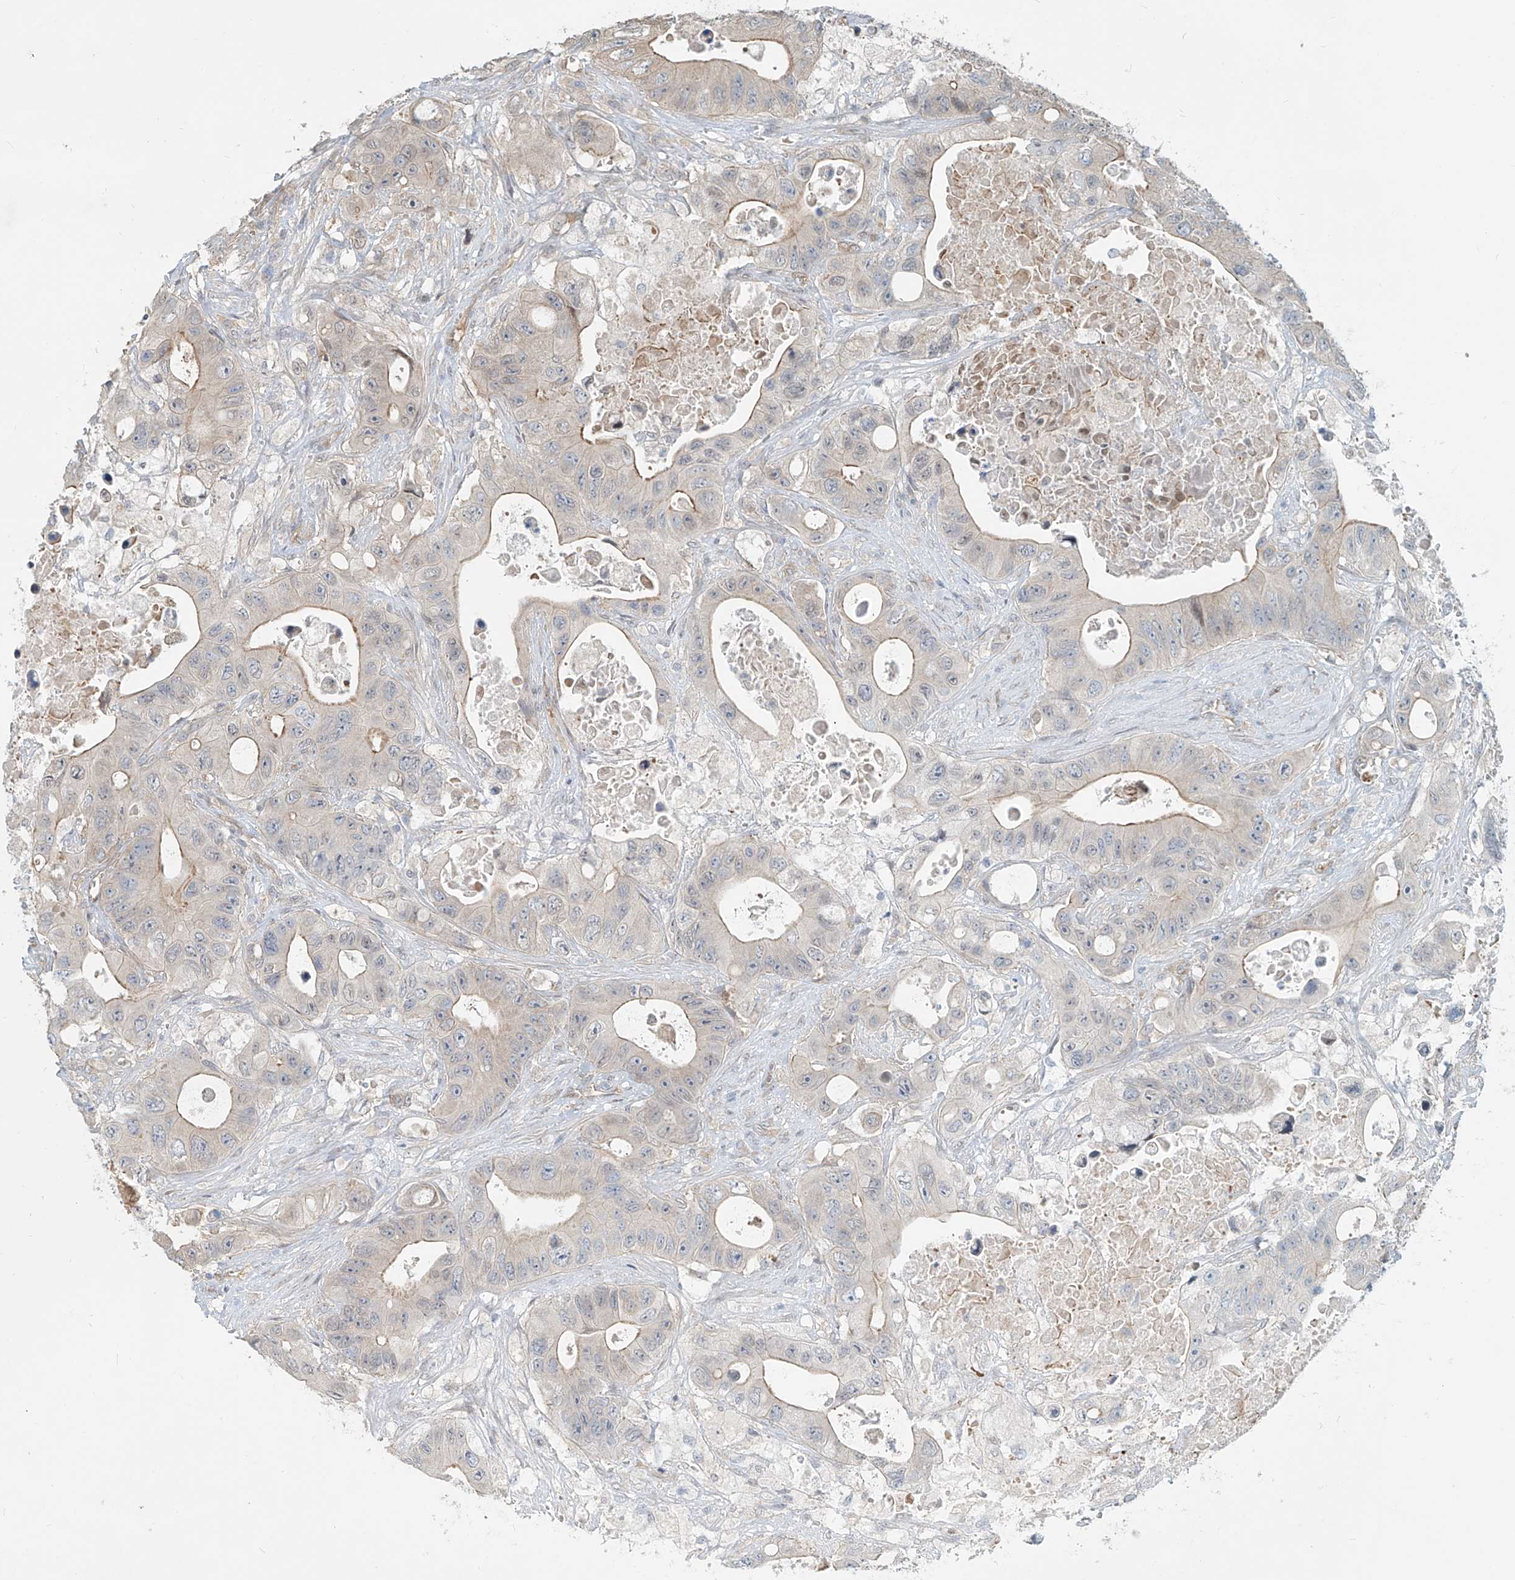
{"staining": {"intensity": "weak", "quantity": "25%-75%", "location": "cytoplasmic/membranous"}, "tissue": "colorectal cancer", "cell_type": "Tumor cells", "image_type": "cancer", "snomed": [{"axis": "morphology", "description": "Adenocarcinoma, NOS"}, {"axis": "topography", "description": "Colon"}], "caption": "Immunohistochemical staining of colorectal cancer (adenocarcinoma) reveals weak cytoplasmic/membranous protein expression in approximately 25%-75% of tumor cells. (Brightfield microscopy of DAB IHC at high magnification).", "gene": "SASH1", "patient": {"sex": "female", "age": 46}}